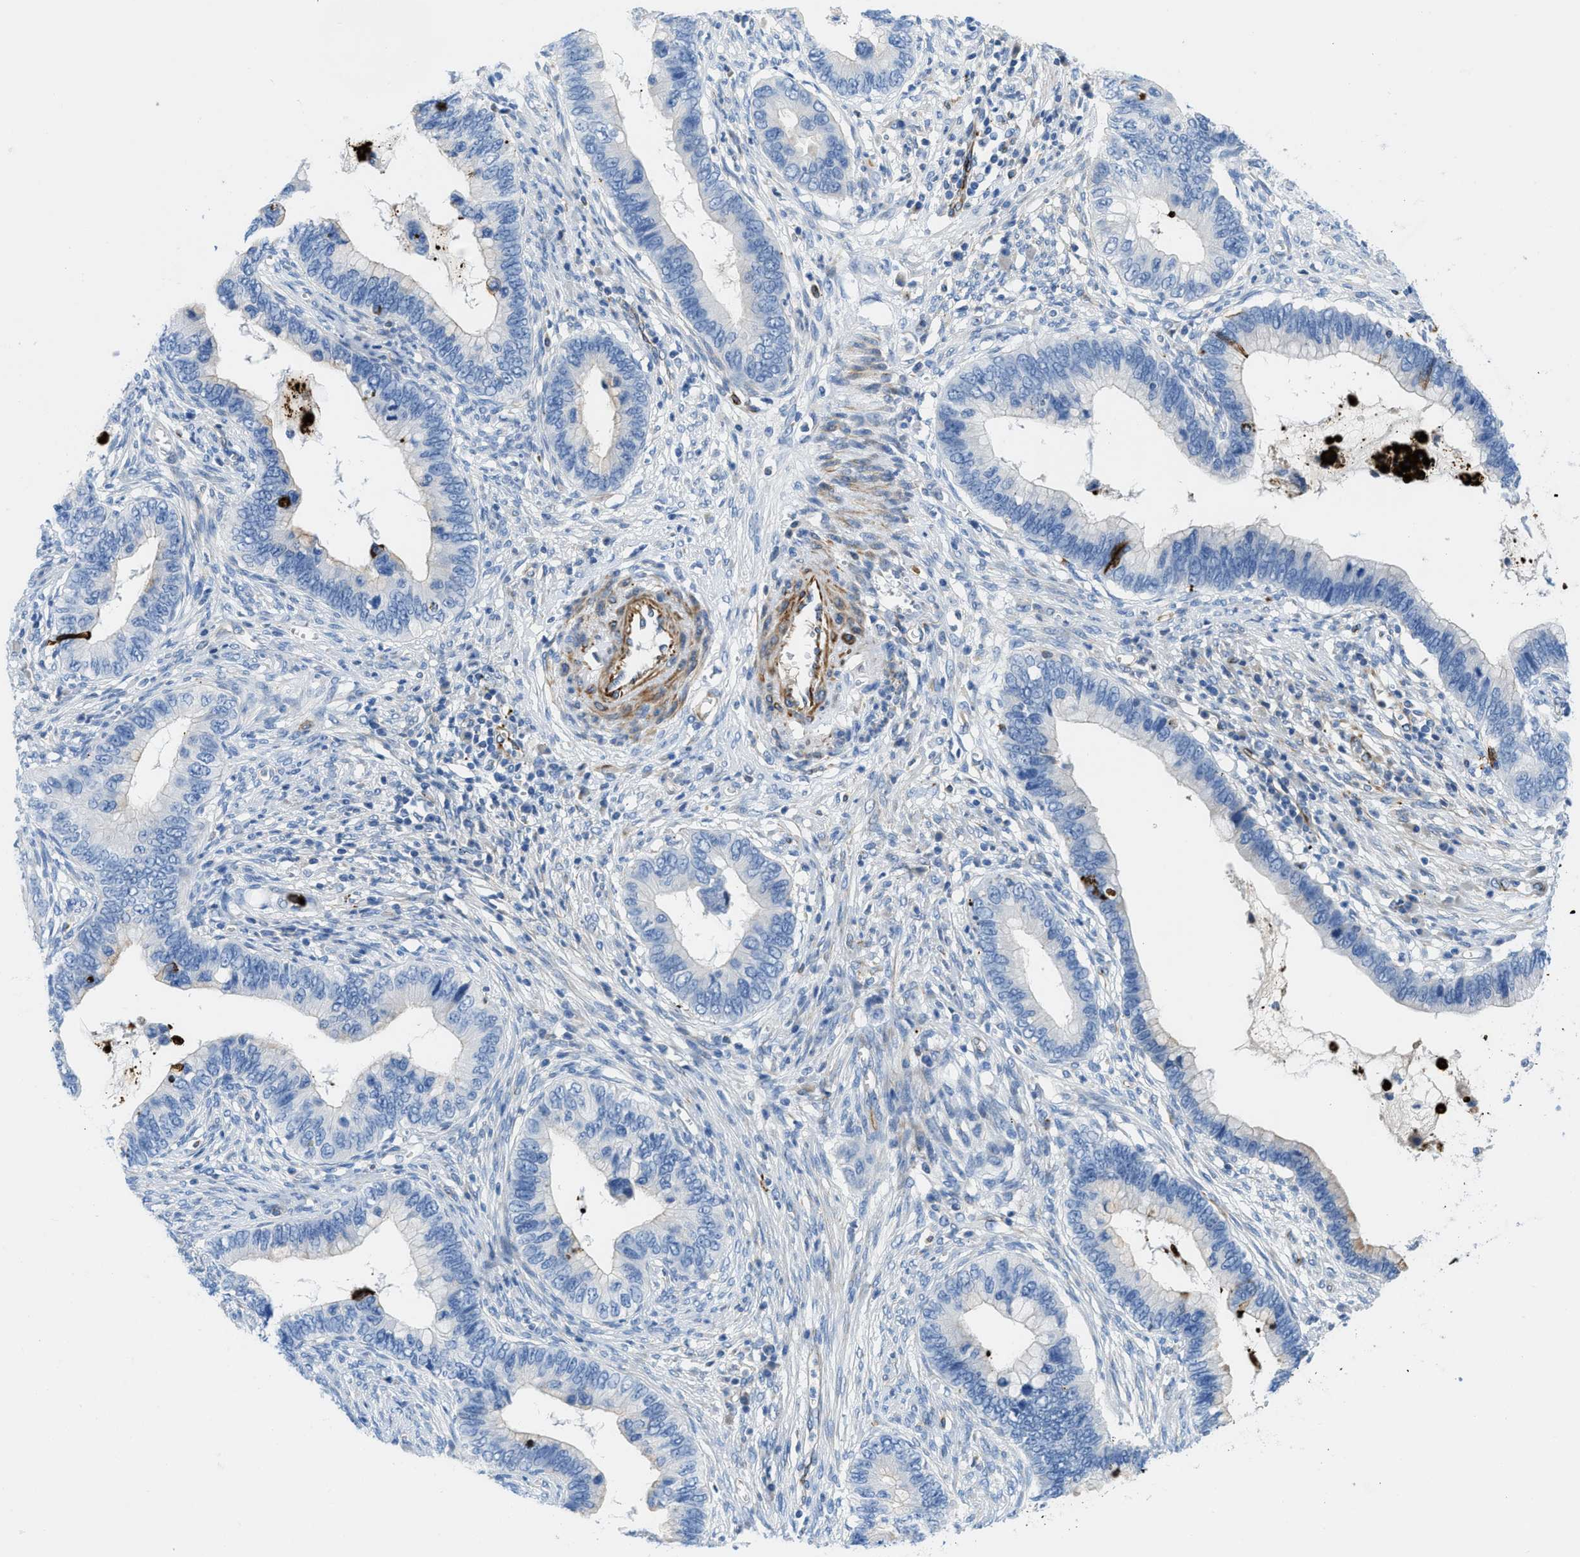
{"staining": {"intensity": "negative", "quantity": "none", "location": "none"}, "tissue": "cervical cancer", "cell_type": "Tumor cells", "image_type": "cancer", "snomed": [{"axis": "morphology", "description": "Adenocarcinoma, NOS"}, {"axis": "topography", "description": "Cervix"}], "caption": "The photomicrograph reveals no staining of tumor cells in cervical cancer (adenocarcinoma).", "gene": "XCR1", "patient": {"sex": "female", "age": 44}}